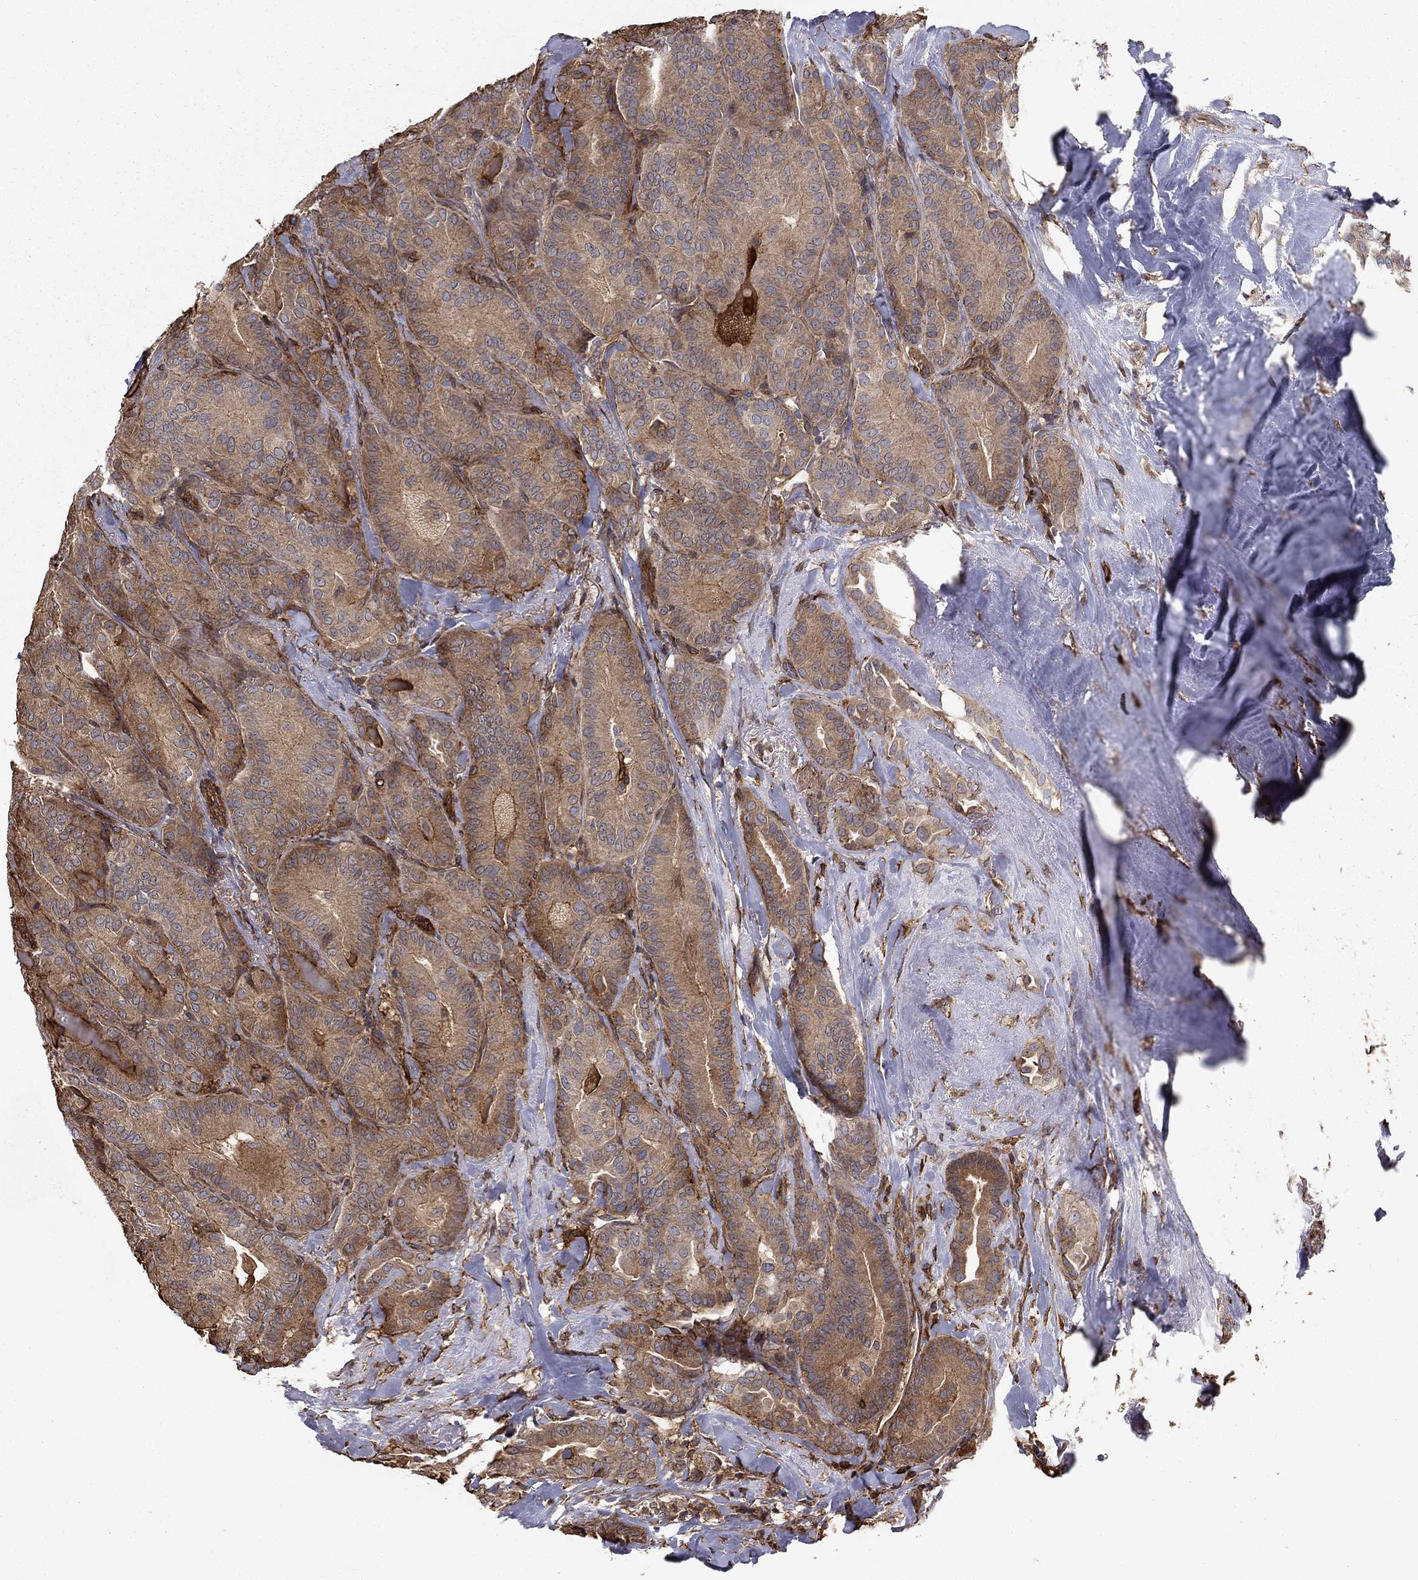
{"staining": {"intensity": "weak", "quantity": "25%-75%", "location": "cytoplasmic/membranous"}, "tissue": "thyroid cancer", "cell_type": "Tumor cells", "image_type": "cancer", "snomed": [{"axis": "morphology", "description": "Papillary adenocarcinoma, NOS"}, {"axis": "topography", "description": "Thyroid gland"}], "caption": "This histopathology image displays thyroid cancer (papillary adenocarcinoma) stained with IHC to label a protein in brown. The cytoplasmic/membranous of tumor cells show weak positivity for the protein. Nuclei are counter-stained blue.", "gene": "HABP4", "patient": {"sex": "male", "age": 61}}